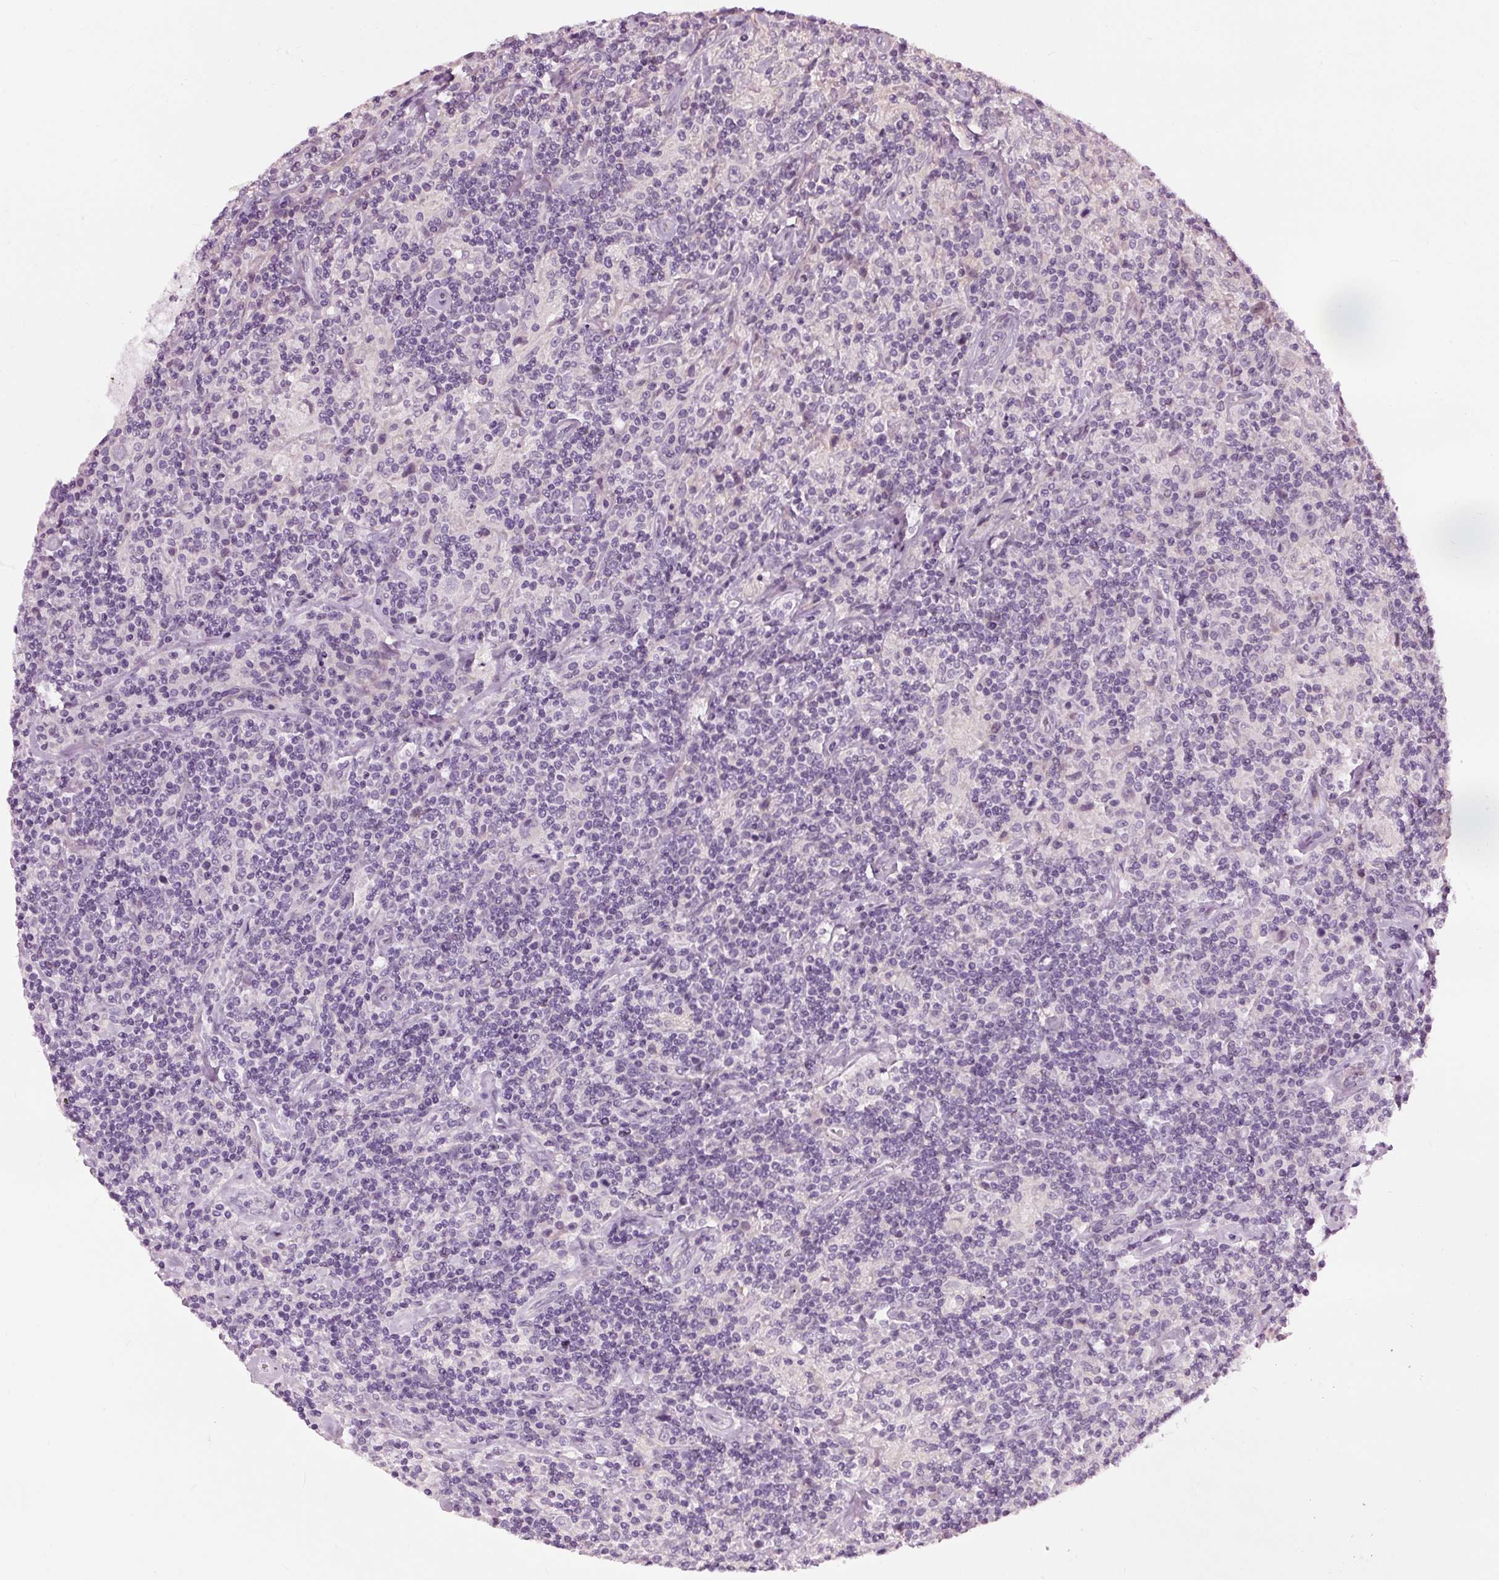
{"staining": {"intensity": "negative", "quantity": "none", "location": "none"}, "tissue": "lymphoma", "cell_type": "Tumor cells", "image_type": "cancer", "snomed": [{"axis": "morphology", "description": "Hodgkin's disease, NOS"}, {"axis": "topography", "description": "Lymph node"}], "caption": "Immunohistochemistry (IHC) photomicrograph of human lymphoma stained for a protein (brown), which displays no expression in tumor cells.", "gene": "RASA1", "patient": {"sex": "male", "age": 70}}